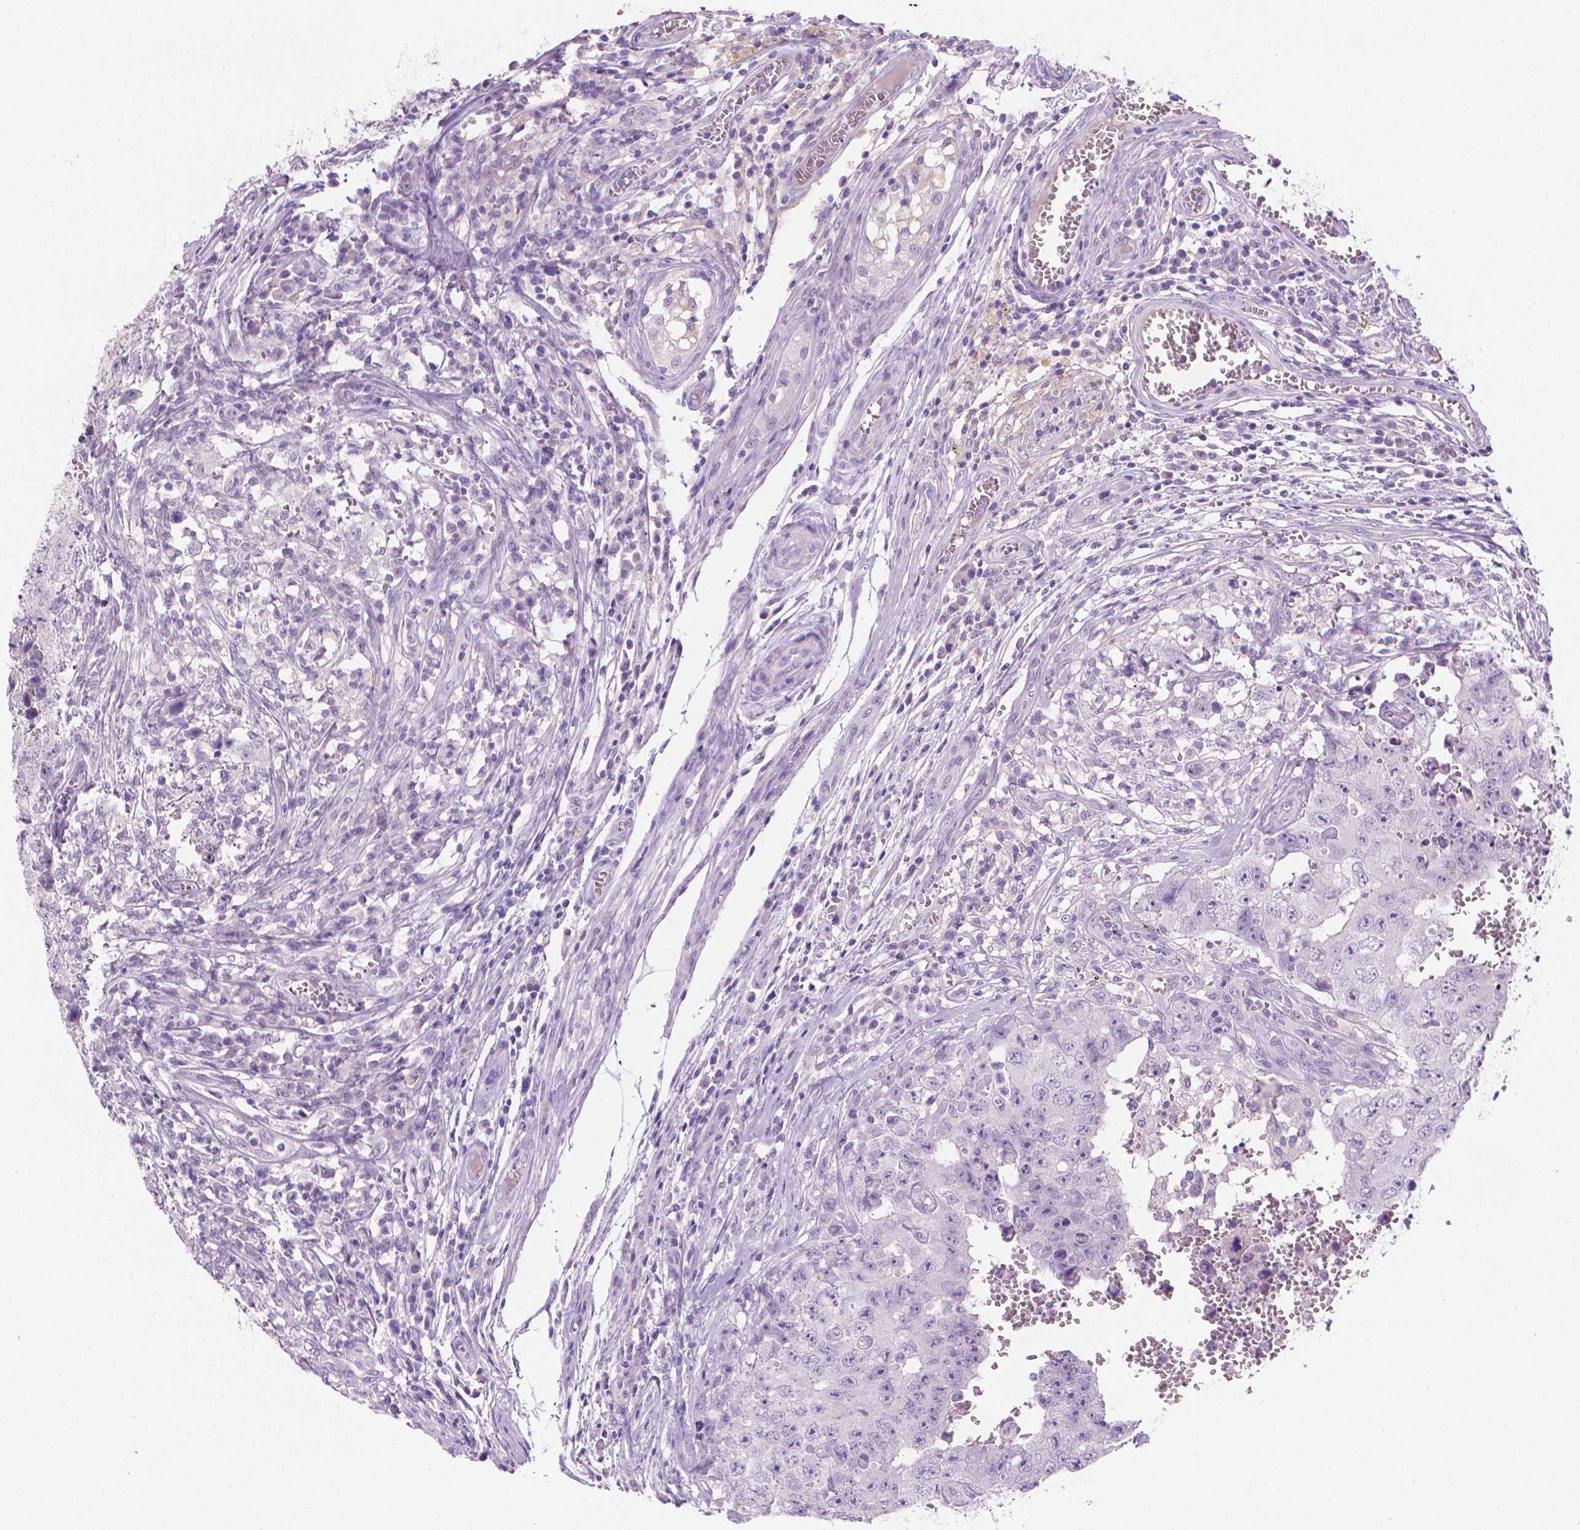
{"staining": {"intensity": "negative", "quantity": "none", "location": "none"}, "tissue": "testis cancer", "cell_type": "Tumor cells", "image_type": "cancer", "snomed": [{"axis": "morphology", "description": "Carcinoma, Embryonal, NOS"}, {"axis": "topography", "description": "Testis"}], "caption": "There is no significant expression in tumor cells of testis embryonal carcinoma.", "gene": "TNNI2", "patient": {"sex": "male", "age": 36}}